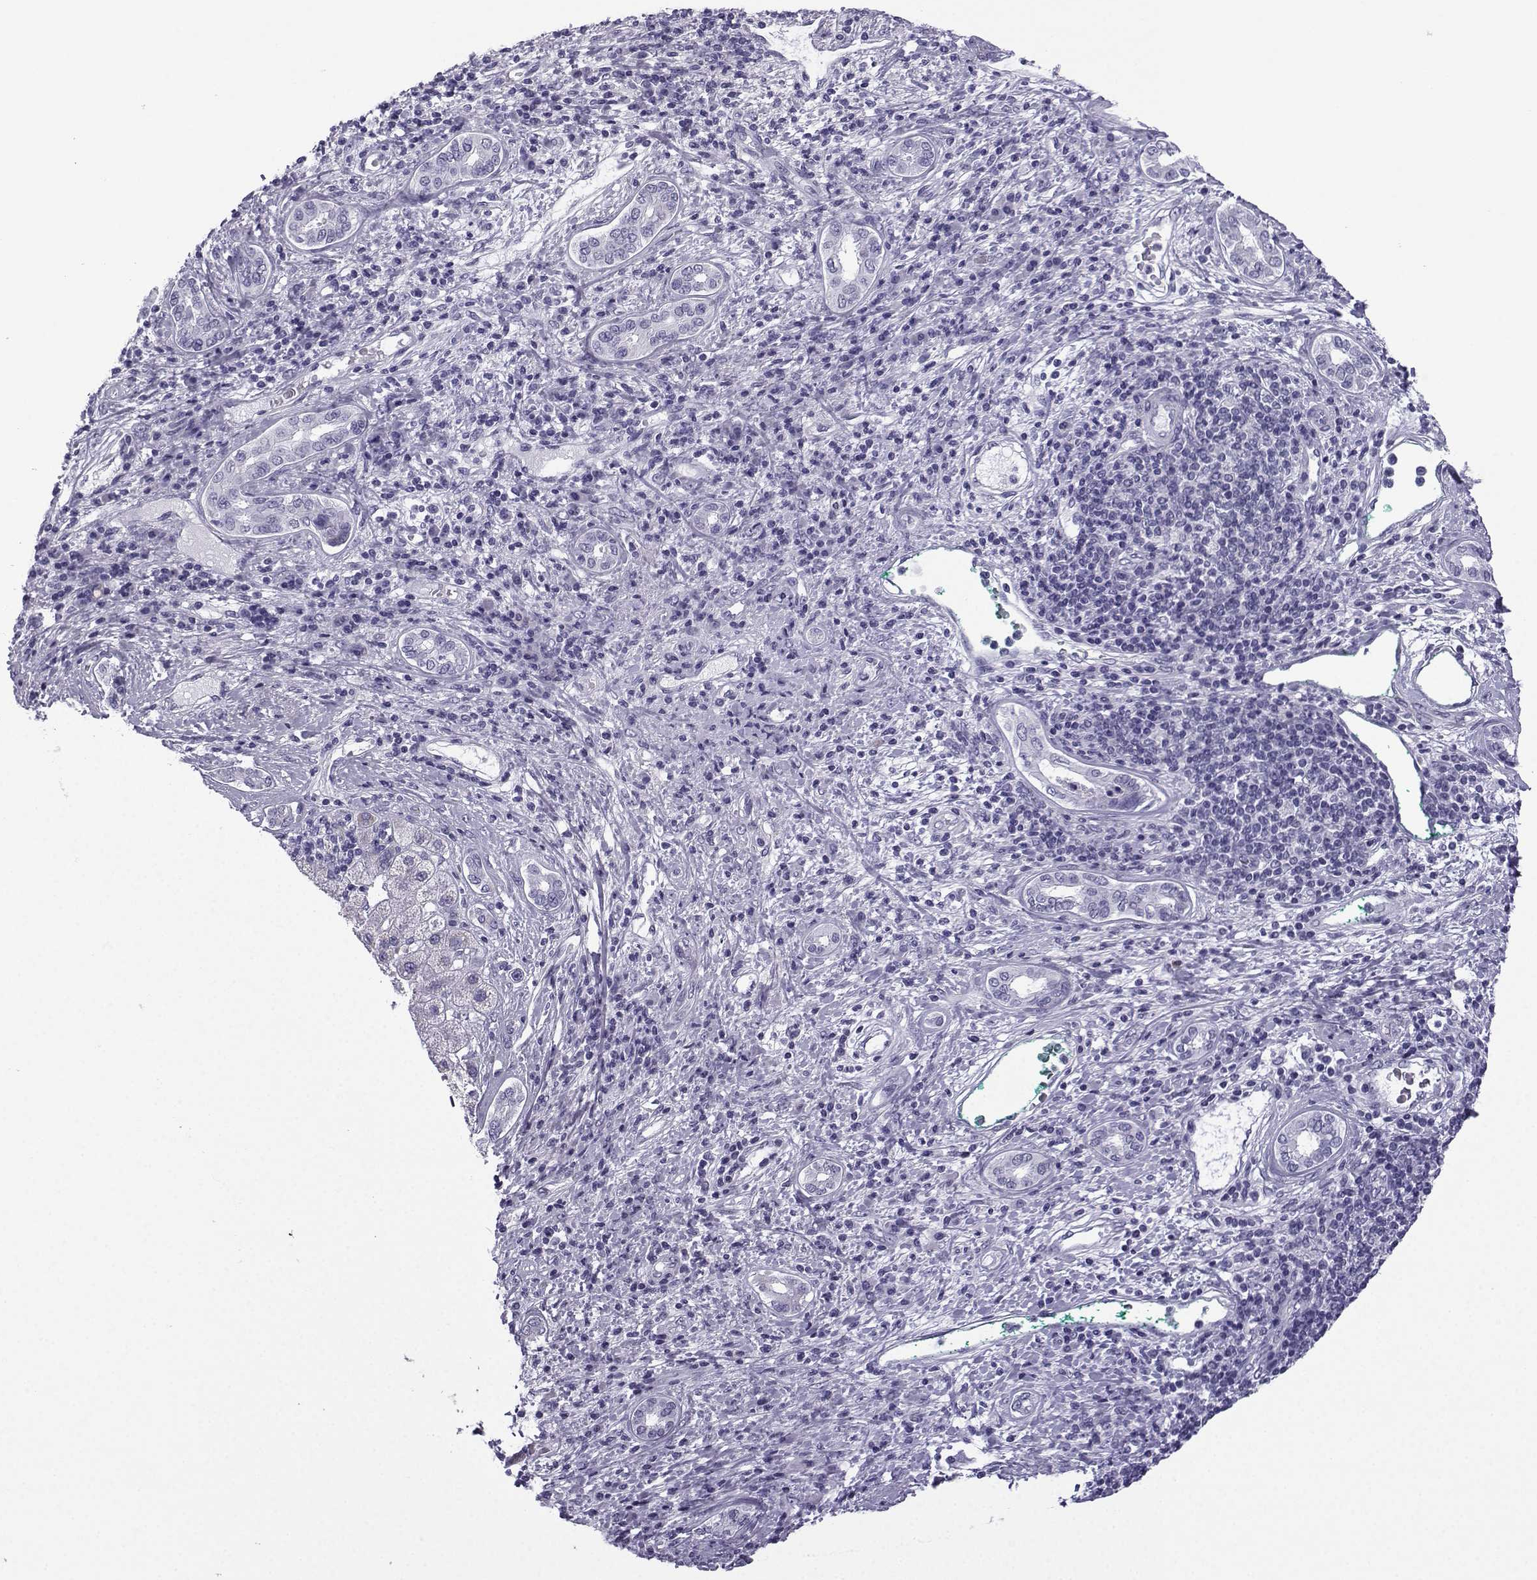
{"staining": {"intensity": "negative", "quantity": "none", "location": "none"}, "tissue": "liver cancer", "cell_type": "Tumor cells", "image_type": "cancer", "snomed": [{"axis": "morphology", "description": "Carcinoma, Hepatocellular, NOS"}, {"axis": "topography", "description": "Liver"}], "caption": "Immunohistochemistry (IHC) of liver cancer exhibits no staining in tumor cells.", "gene": "ACRBP", "patient": {"sex": "male", "age": 65}}